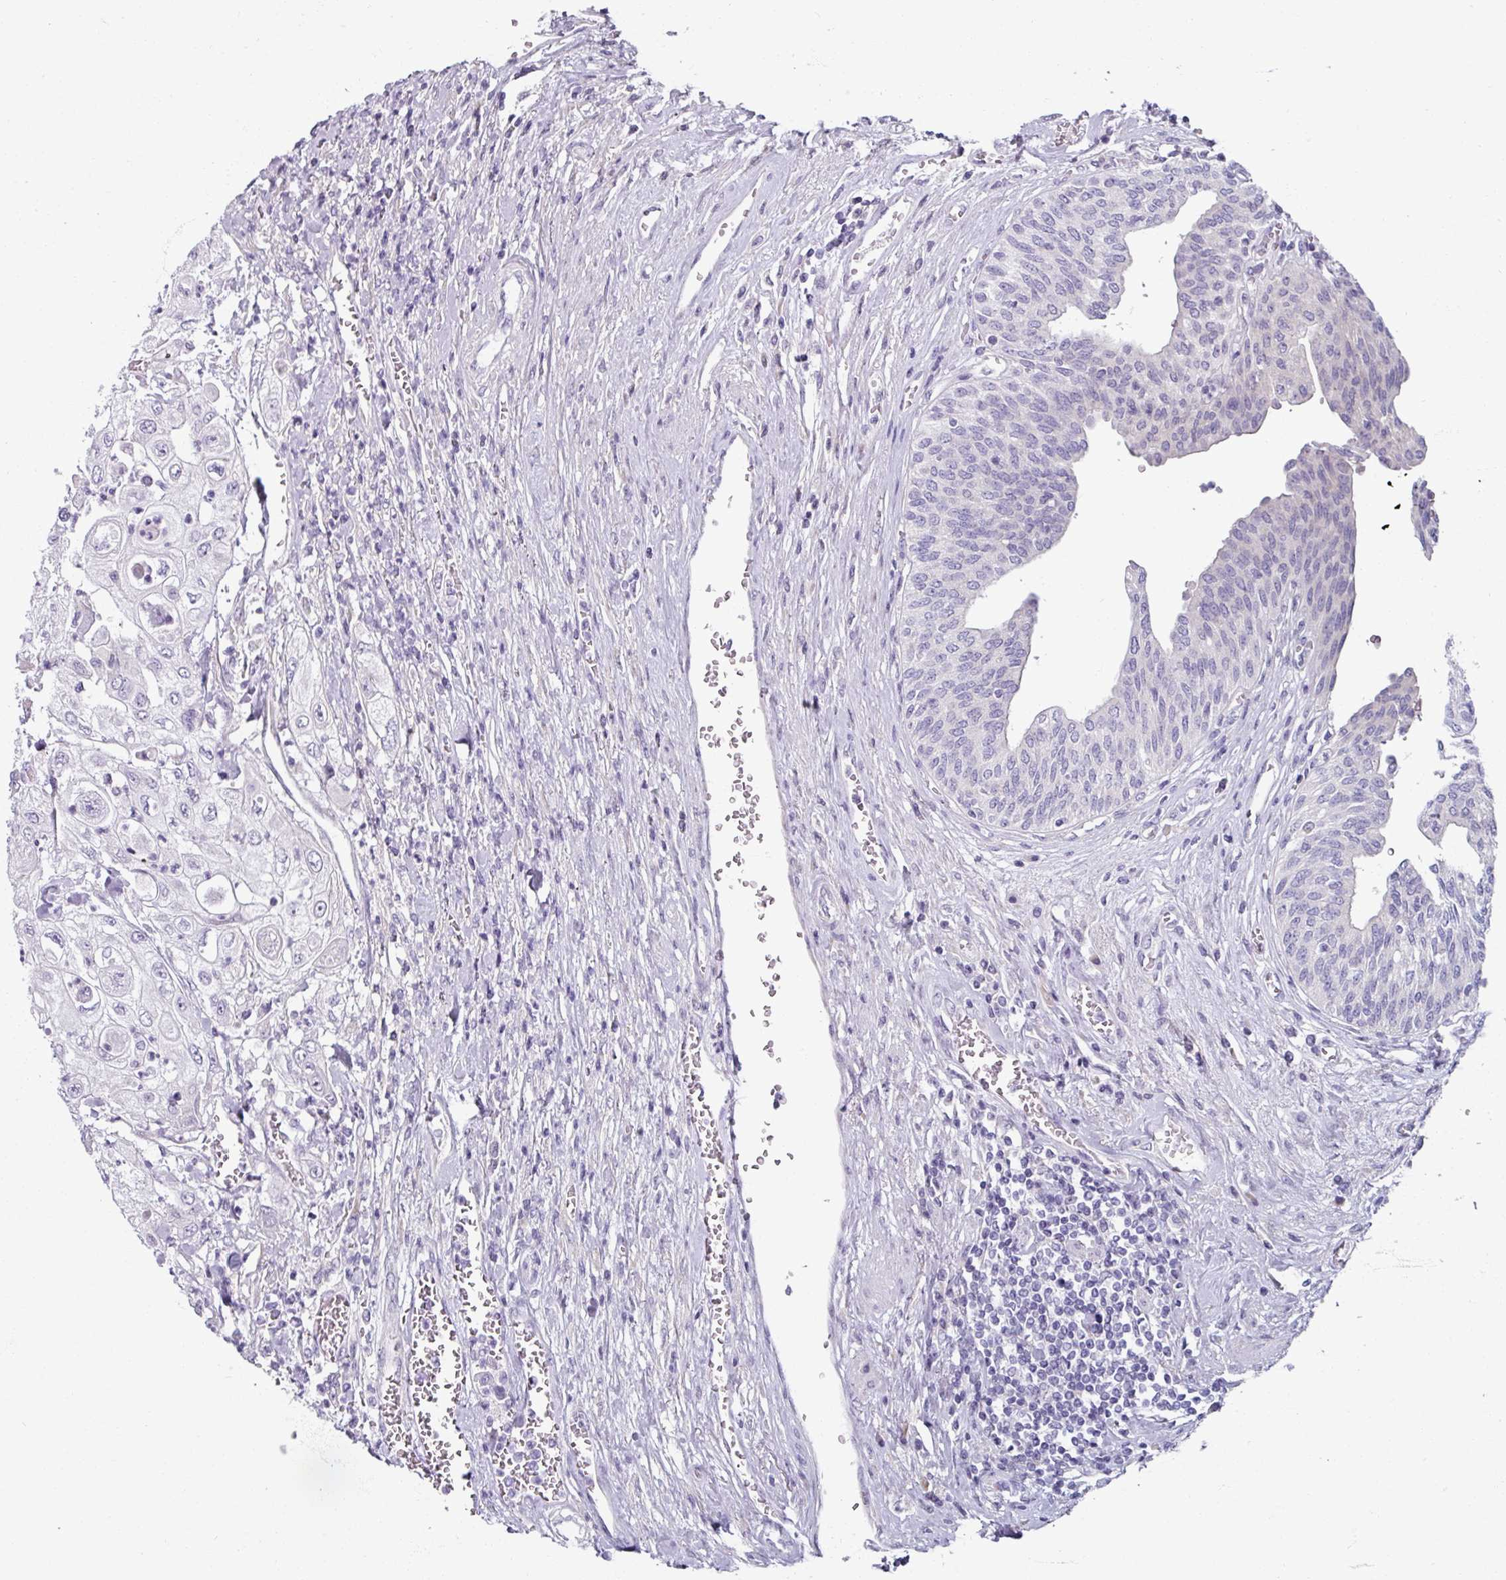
{"staining": {"intensity": "negative", "quantity": "none", "location": "none"}, "tissue": "urothelial cancer", "cell_type": "Tumor cells", "image_type": "cancer", "snomed": [{"axis": "morphology", "description": "Urothelial carcinoma, High grade"}, {"axis": "topography", "description": "Urinary bladder"}], "caption": "This photomicrograph is of urothelial carcinoma (high-grade) stained with immunohistochemistry to label a protein in brown with the nuclei are counter-stained blue. There is no staining in tumor cells.", "gene": "SMIM11", "patient": {"sex": "female", "age": 79}}